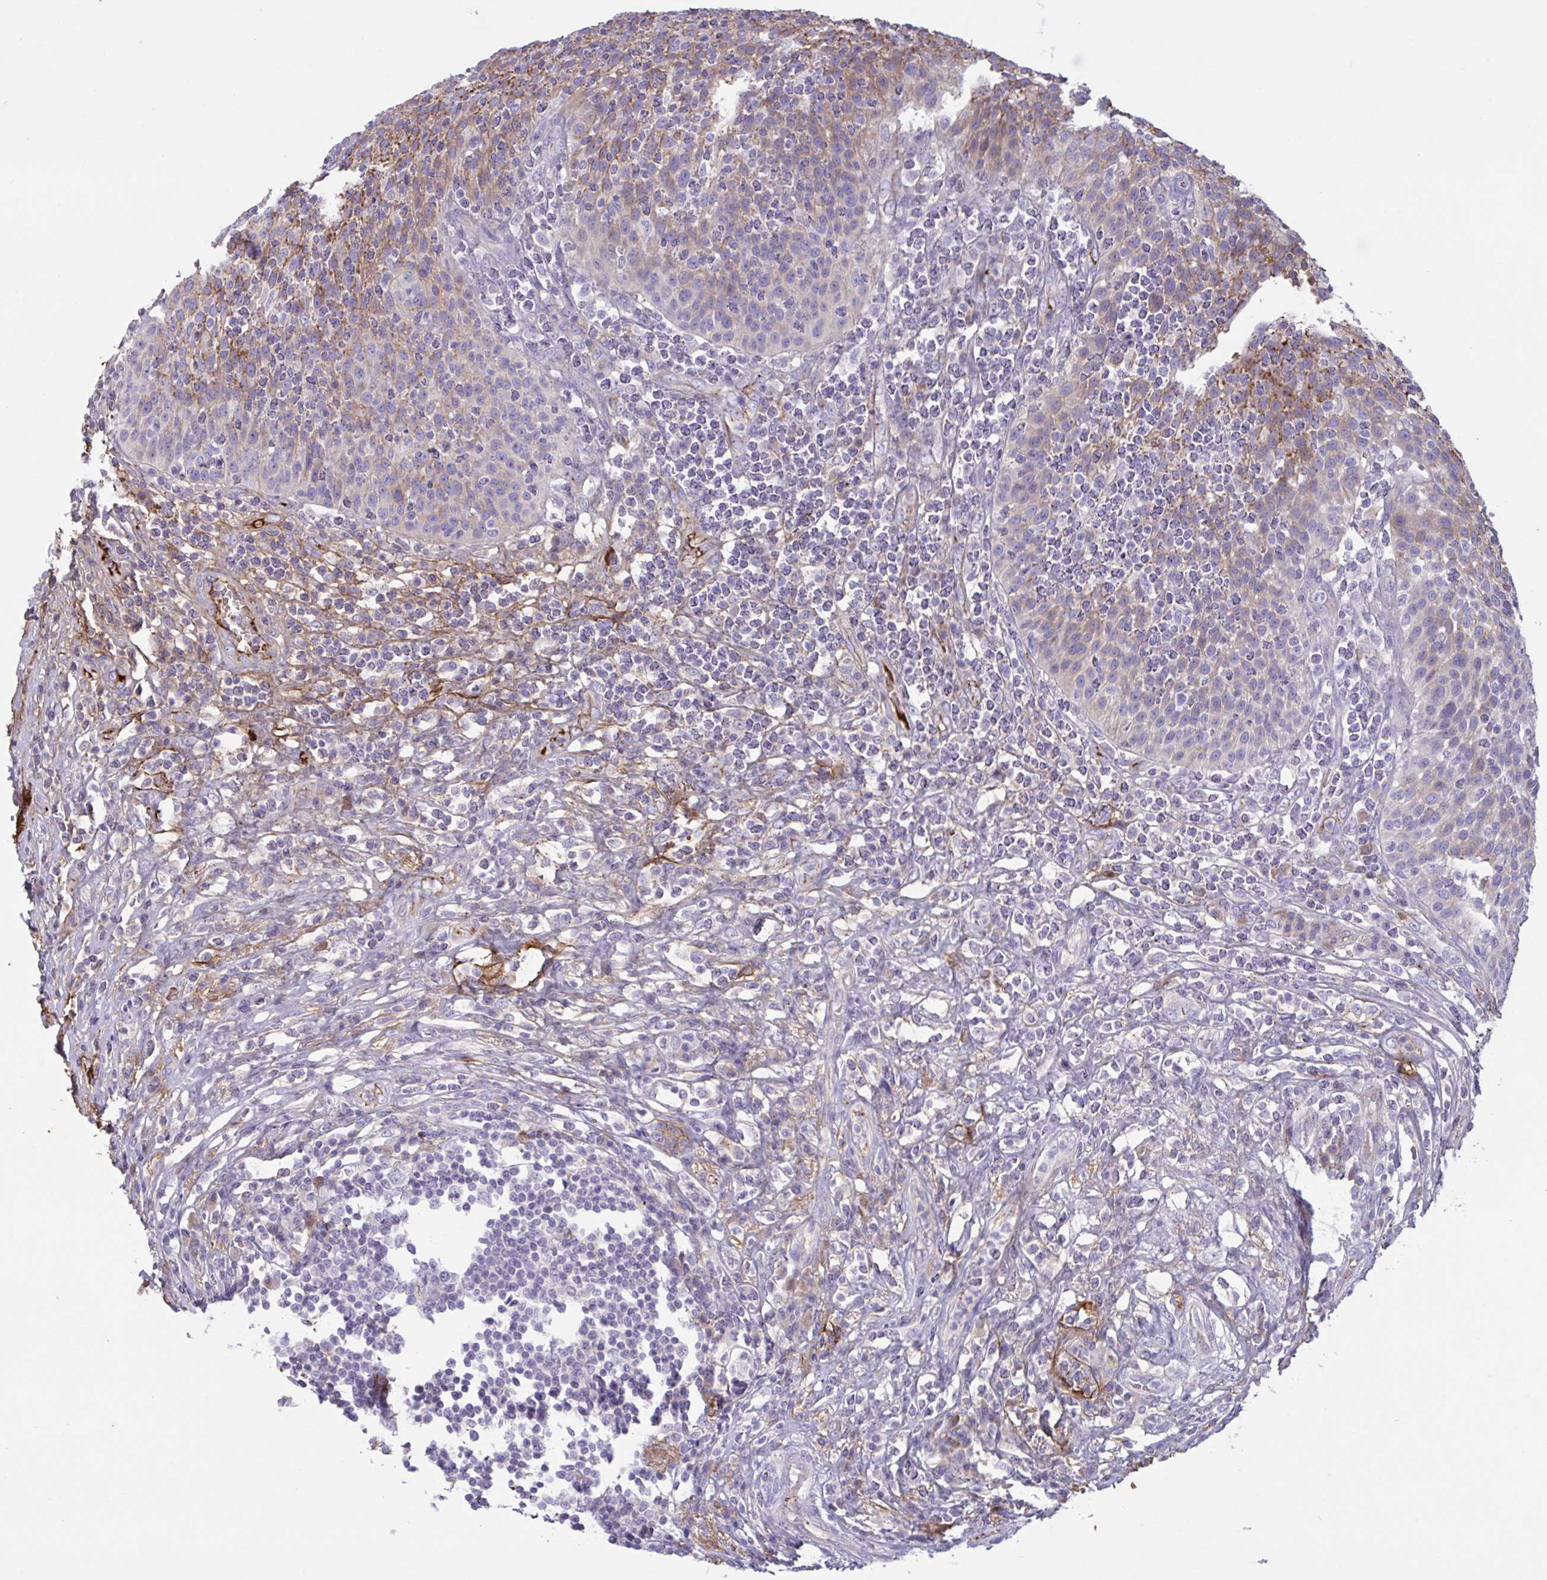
{"staining": {"intensity": "weak", "quantity": "<25%", "location": "cytoplasmic/membranous"}, "tissue": "urothelial cancer", "cell_type": "Tumor cells", "image_type": "cancer", "snomed": [{"axis": "morphology", "description": "Urothelial carcinoma, High grade"}, {"axis": "topography", "description": "Urinary bladder"}], "caption": "Immunohistochemical staining of urothelial carcinoma (high-grade) demonstrates no significant staining in tumor cells. Nuclei are stained in blue.", "gene": "IL1R1", "patient": {"sex": "female", "age": 70}}